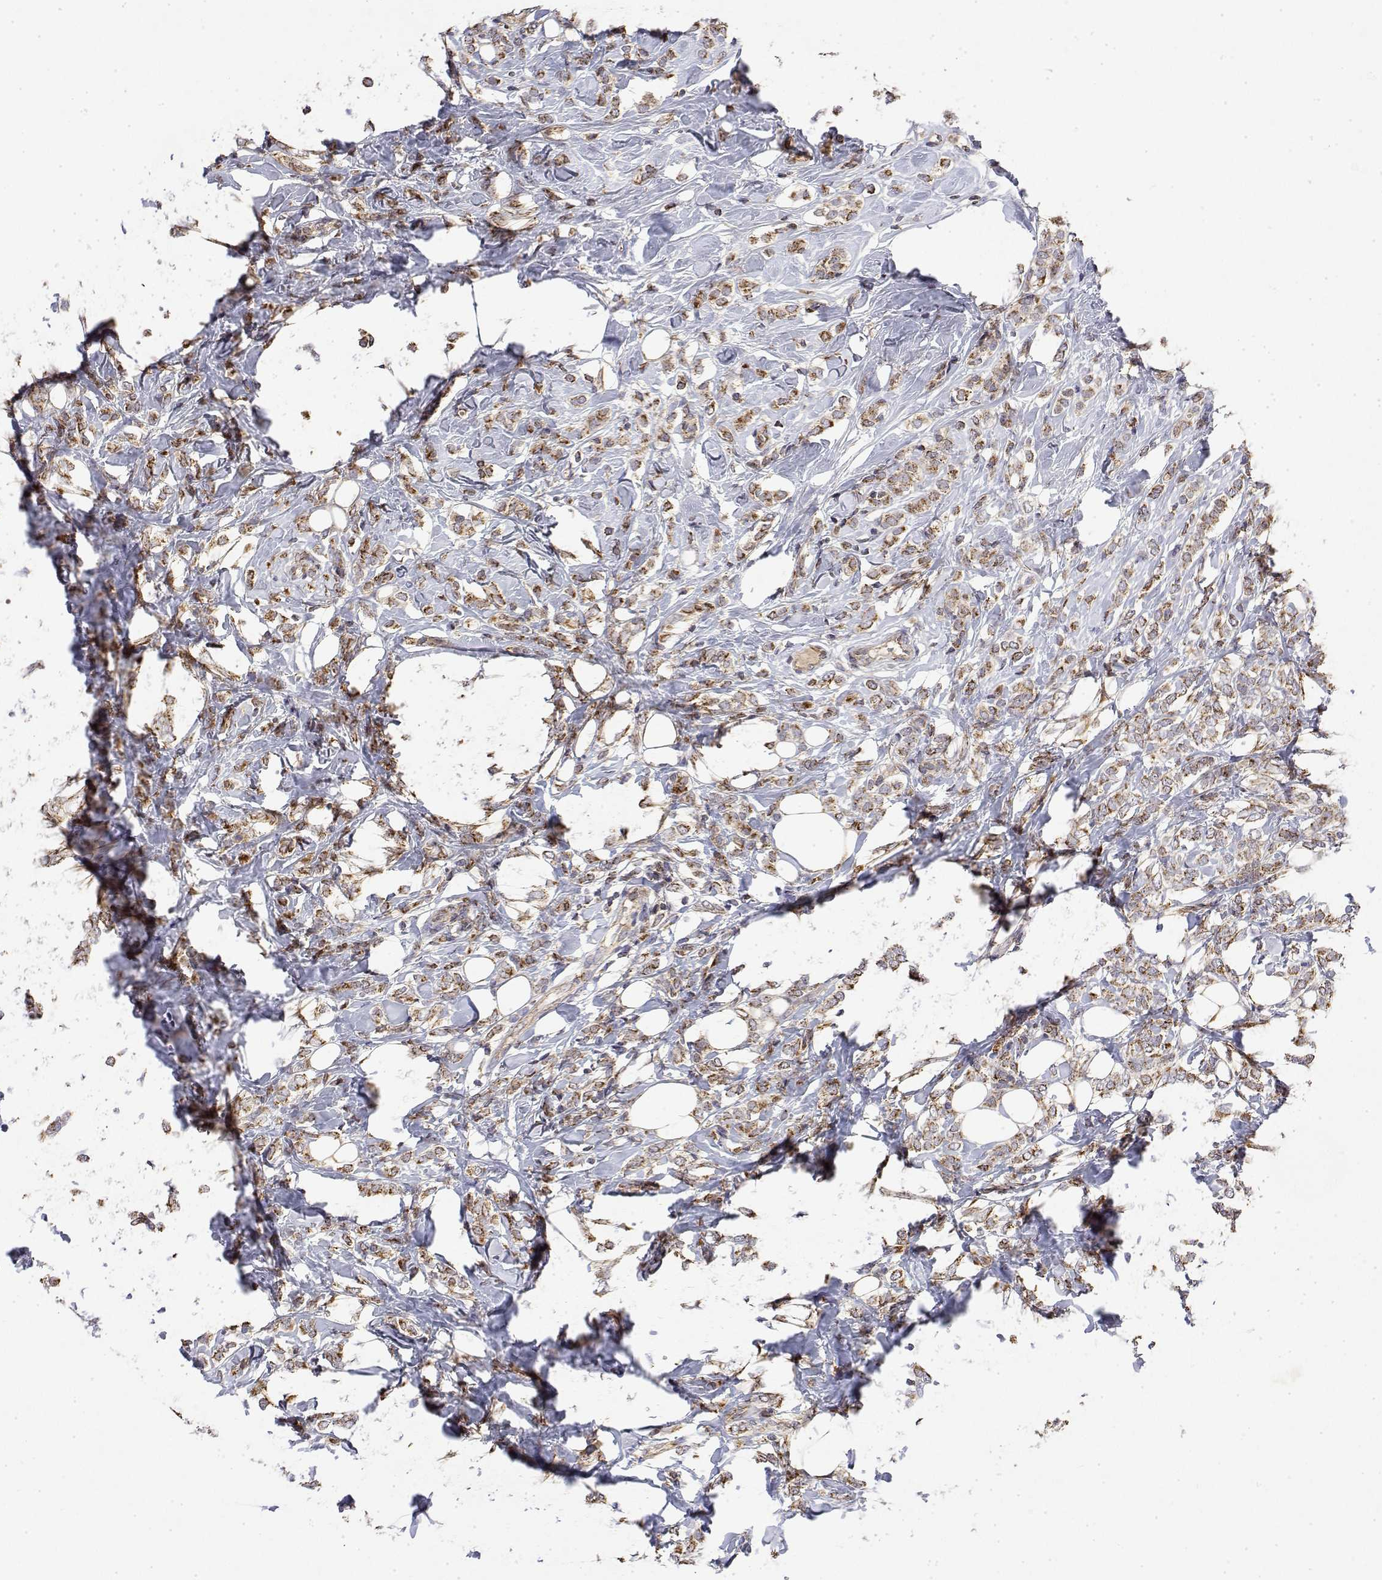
{"staining": {"intensity": "moderate", "quantity": ">75%", "location": "cytoplasmic/membranous"}, "tissue": "breast cancer", "cell_type": "Tumor cells", "image_type": "cancer", "snomed": [{"axis": "morphology", "description": "Lobular carcinoma"}, {"axis": "topography", "description": "Breast"}], "caption": "The histopathology image demonstrates a brown stain indicating the presence of a protein in the cytoplasmic/membranous of tumor cells in lobular carcinoma (breast). (Stains: DAB in brown, nuclei in blue, Microscopy: brightfield microscopy at high magnification).", "gene": "GADD45GIP1", "patient": {"sex": "female", "age": 49}}